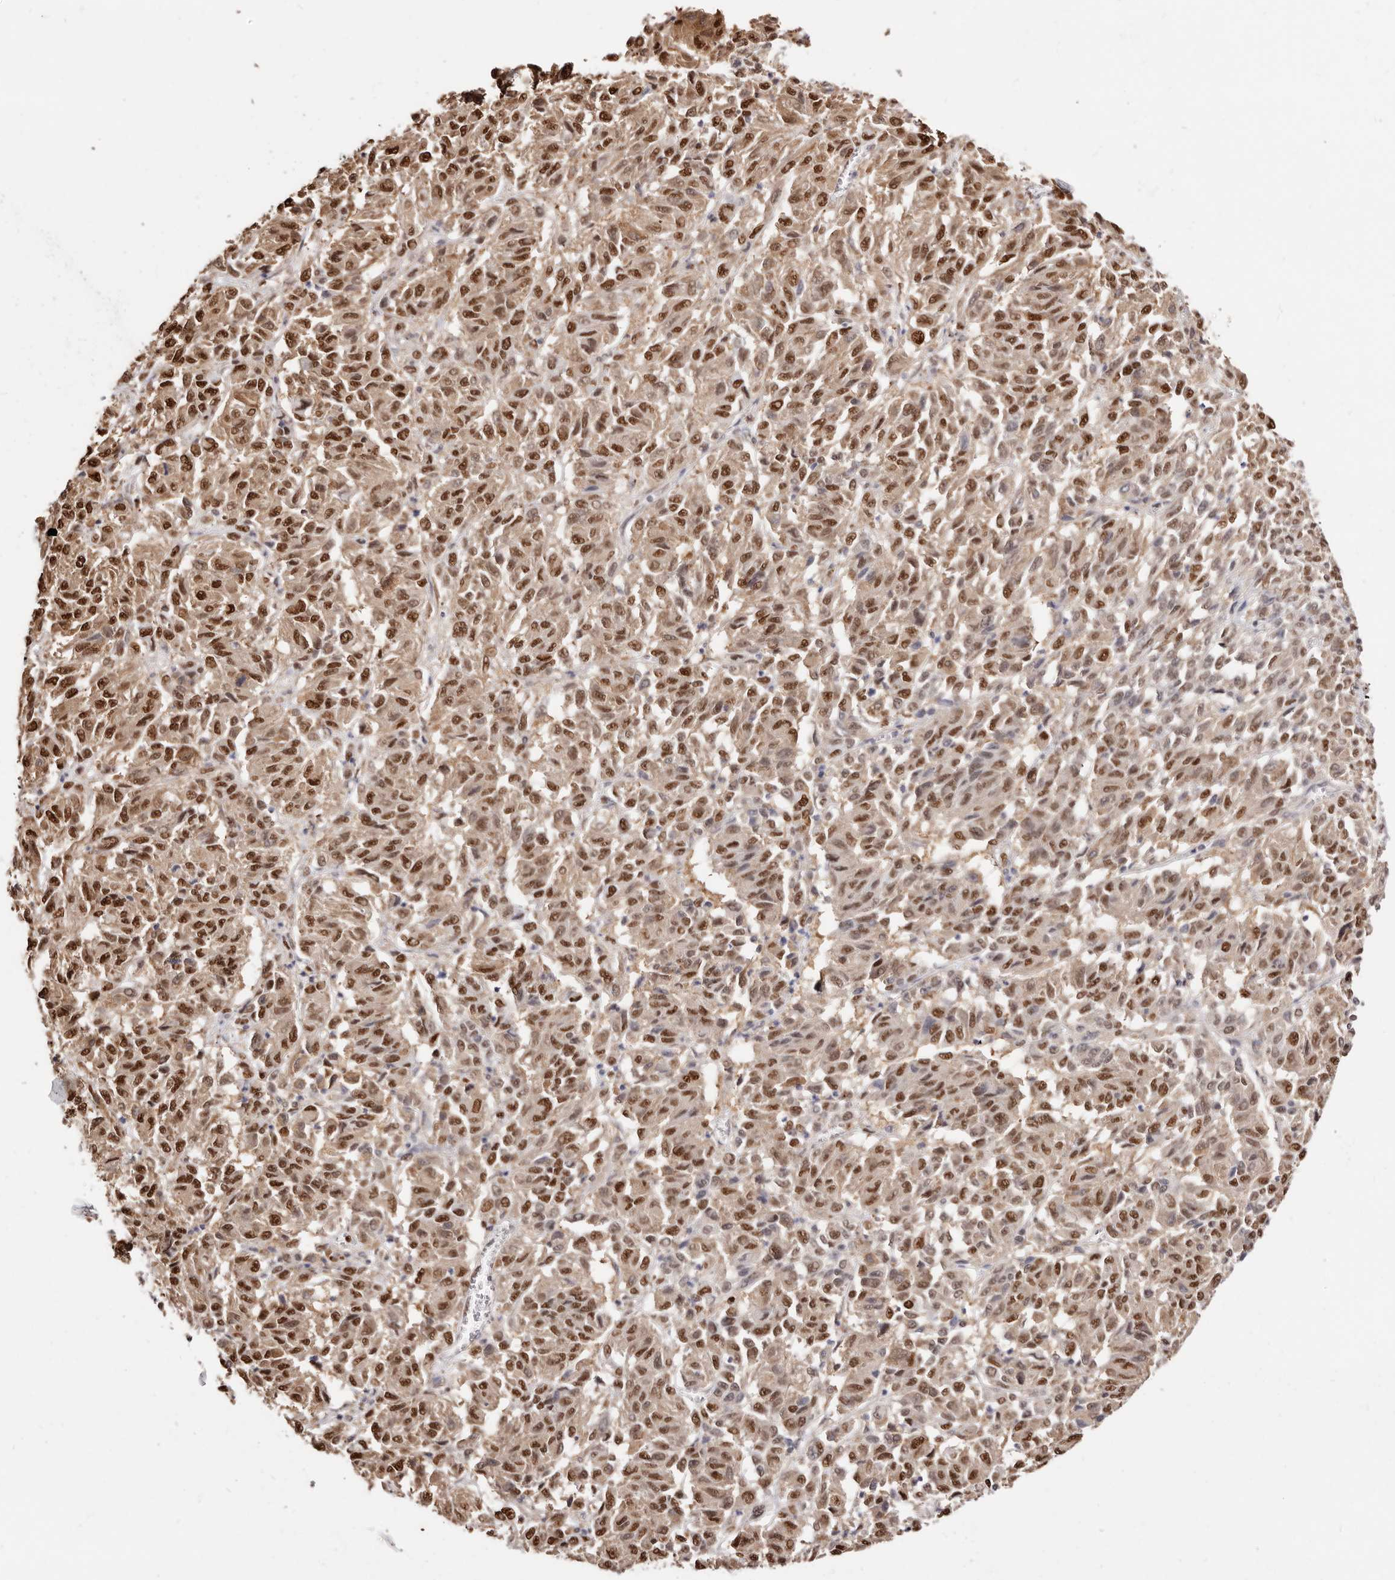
{"staining": {"intensity": "moderate", "quantity": ">75%", "location": "nuclear"}, "tissue": "melanoma", "cell_type": "Tumor cells", "image_type": "cancer", "snomed": [{"axis": "morphology", "description": "Malignant melanoma, Metastatic site"}, {"axis": "topography", "description": "Lung"}], "caption": "The immunohistochemical stain labels moderate nuclear positivity in tumor cells of melanoma tissue. (Stains: DAB in brown, nuclei in blue, Microscopy: brightfield microscopy at high magnification).", "gene": "TKT", "patient": {"sex": "male", "age": 64}}